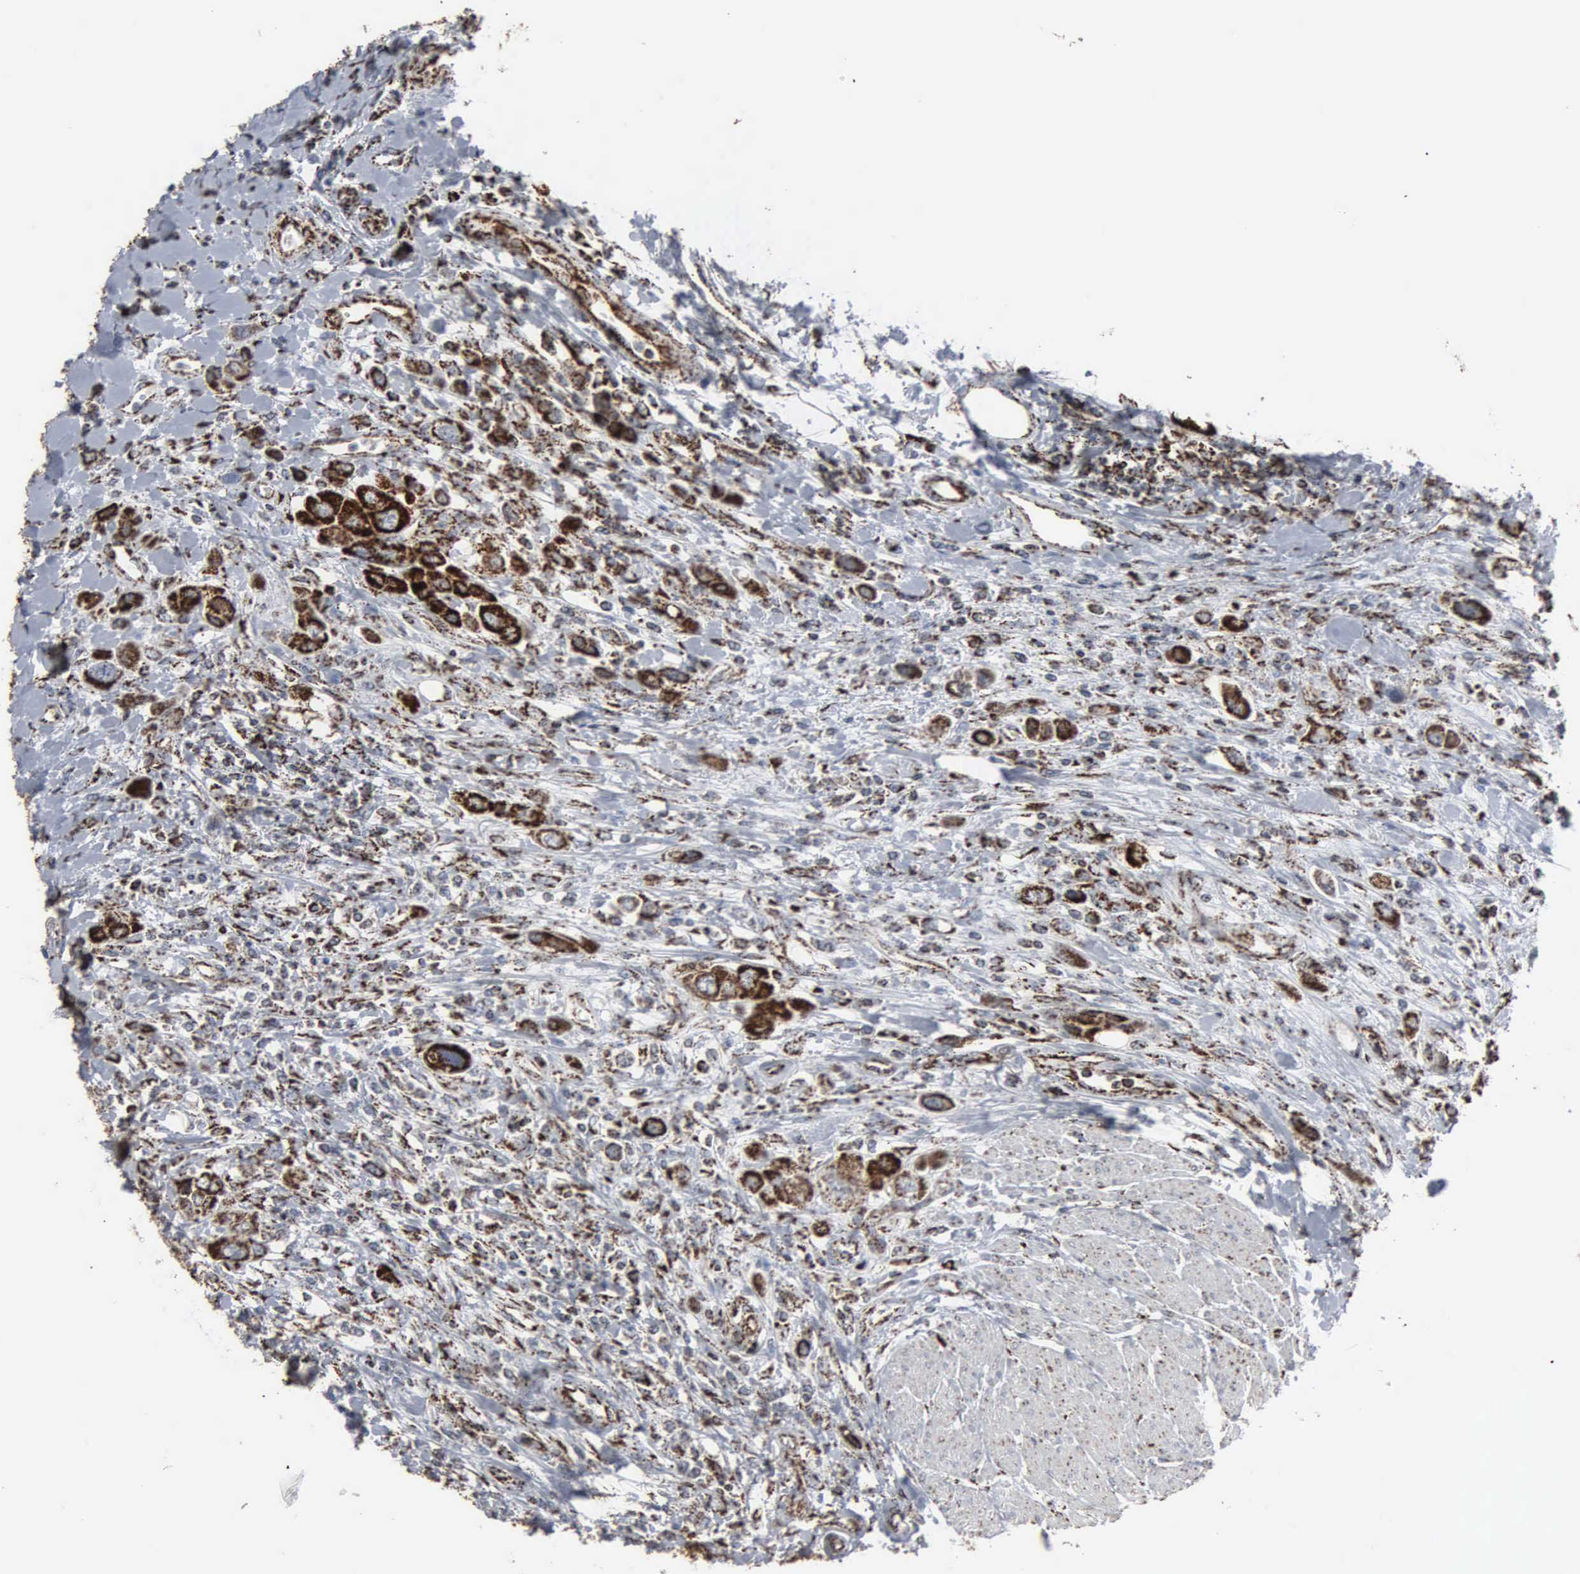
{"staining": {"intensity": "strong", "quantity": ">75%", "location": "cytoplasmic/membranous"}, "tissue": "urothelial cancer", "cell_type": "Tumor cells", "image_type": "cancer", "snomed": [{"axis": "morphology", "description": "Urothelial carcinoma, High grade"}, {"axis": "topography", "description": "Urinary bladder"}], "caption": "Urothelial cancer was stained to show a protein in brown. There is high levels of strong cytoplasmic/membranous expression in about >75% of tumor cells. (DAB (3,3'-diaminobenzidine) IHC, brown staining for protein, blue staining for nuclei).", "gene": "HSPA9", "patient": {"sex": "male", "age": 50}}